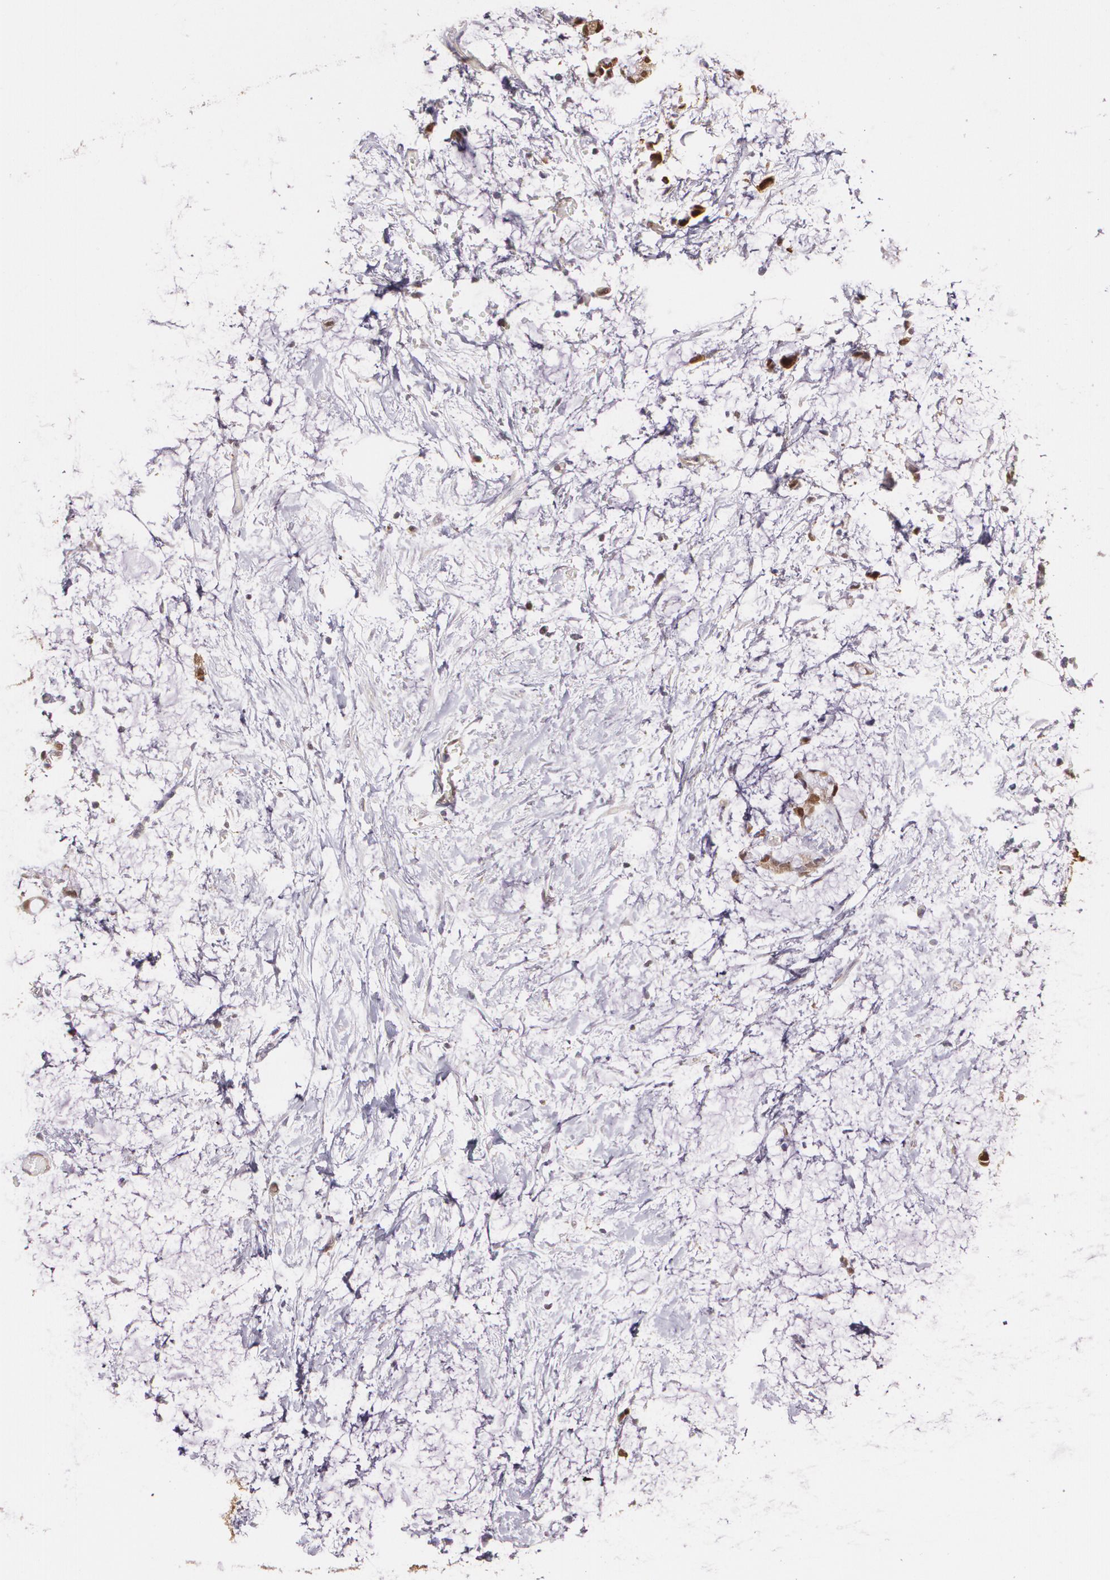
{"staining": {"intensity": "strong", "quantity": ">75%", "location": "cytoplasmic/membranous,nuclear"}, "tissue": "colorectal cancer", "cell_type": "Tumor cells", "image_type": "cancer", "snomed": [{"axis": "morphology", "description": "Normal tissue, NOS"}, {"axis": "morphology", "description": "Adenocarcinoma, NOS"}, {"axis": "topography", "description": "Colon"}, {"axis": "topography", "description": "Peripheral nerve tissue"}], "caption": "Approximately >75% of tumor cells in human colorectal cancer (adenocarcinoma) demonstrate strong cytoplasmic/membranous and nuclear protein staining as visualized by brown immunohistochemical staining.", "gene": "HSPH1", "patient": {"sex": "male", "age": 14}}